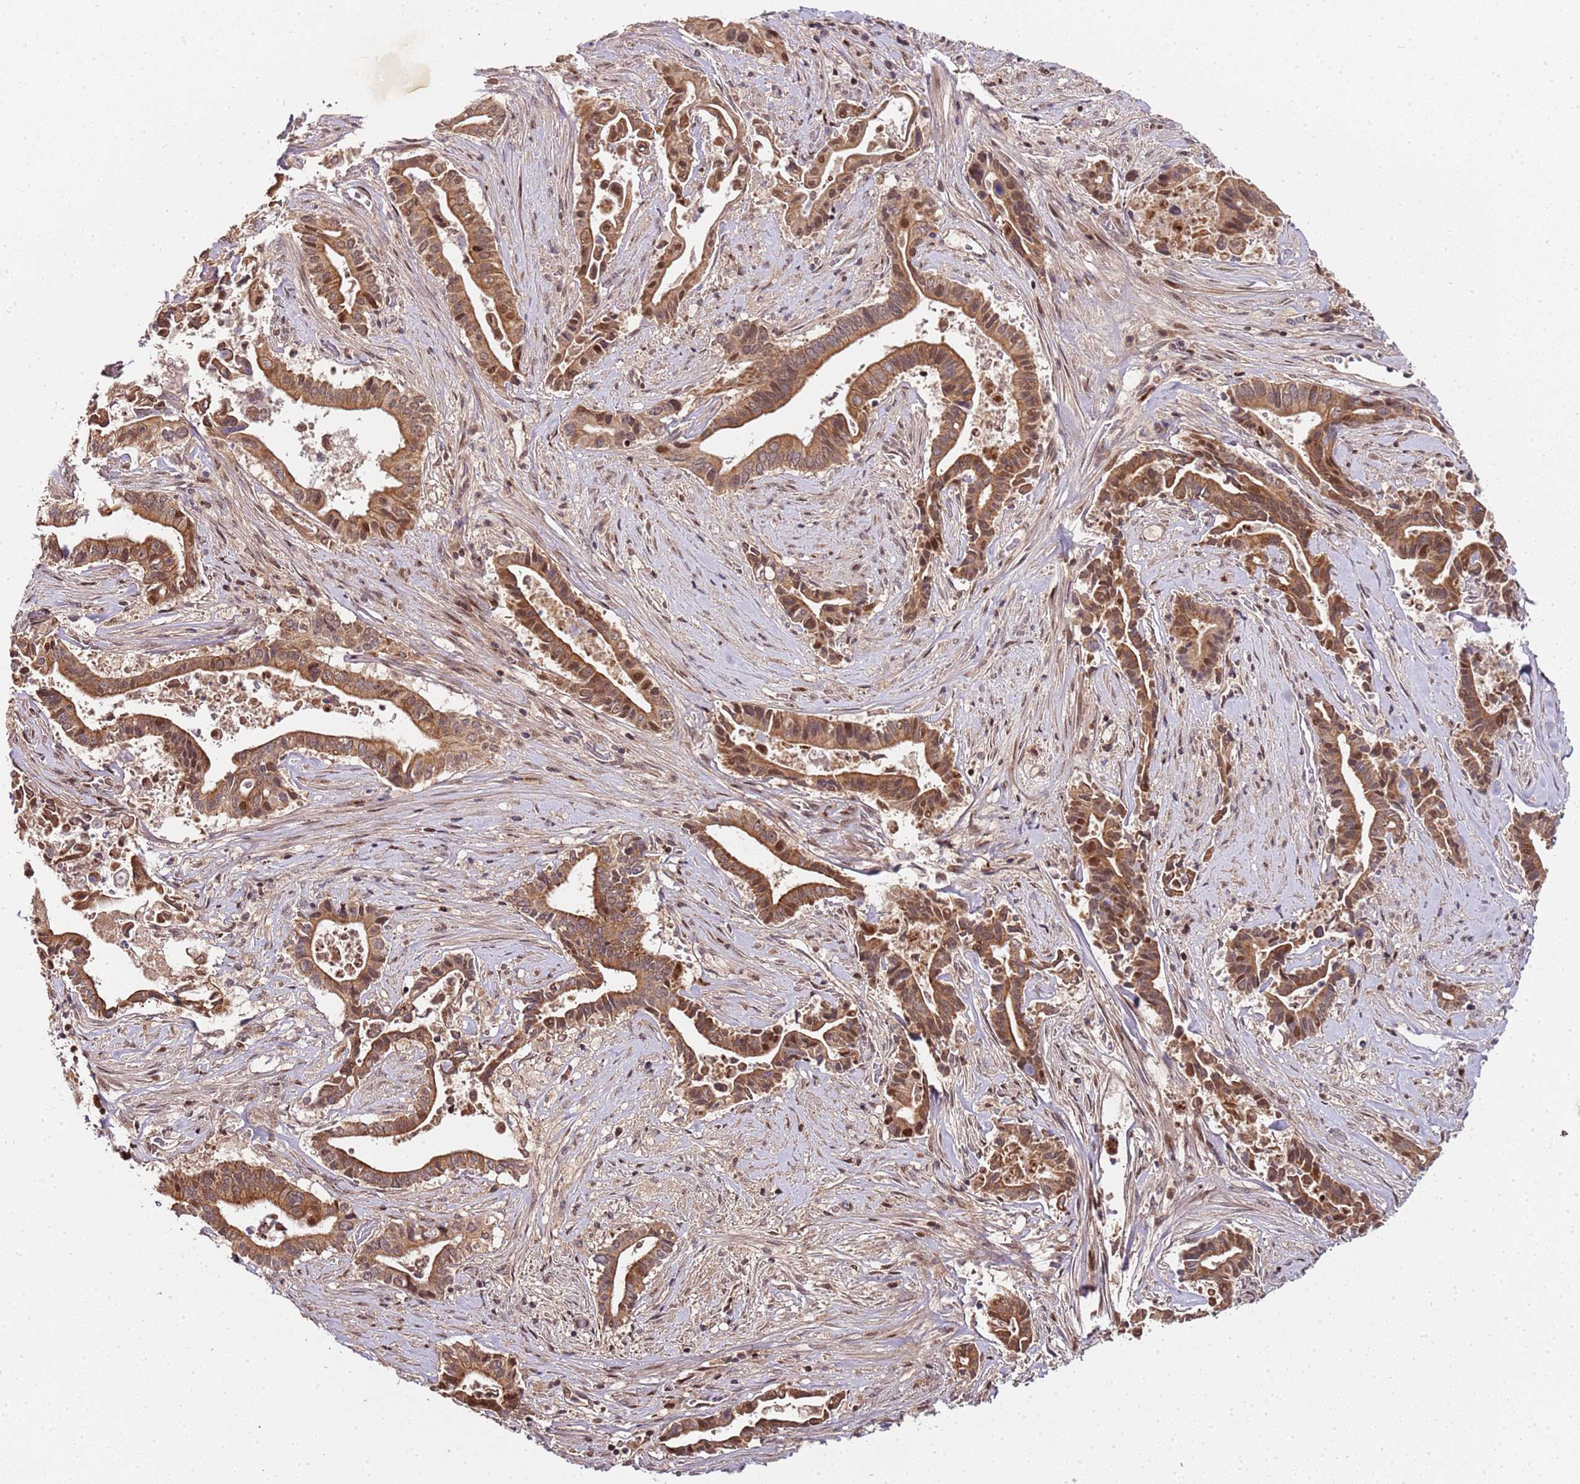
{"staining": {"intensity": "moderate", "quantity": ">75%", "location": "cytoplasmic/membranous"}, "tissue": "pancreatic cancer", "cell_type": "Tumor cells", "image_type": "cancer", "snomed": [{"axis": "morphology", "description": "Adenocarcinoma, NOS"}, {"axis": "topography", "description": "Pancreas"}], "caption": "Protein analysis of pancreatic cancer (adenocarcinoma) tissue shows moderate cytoplasmic/membranous positivity in about >75% of tumor cells.", "gene": "EDC3", "patient": {"sex": "female", "age": 77}}